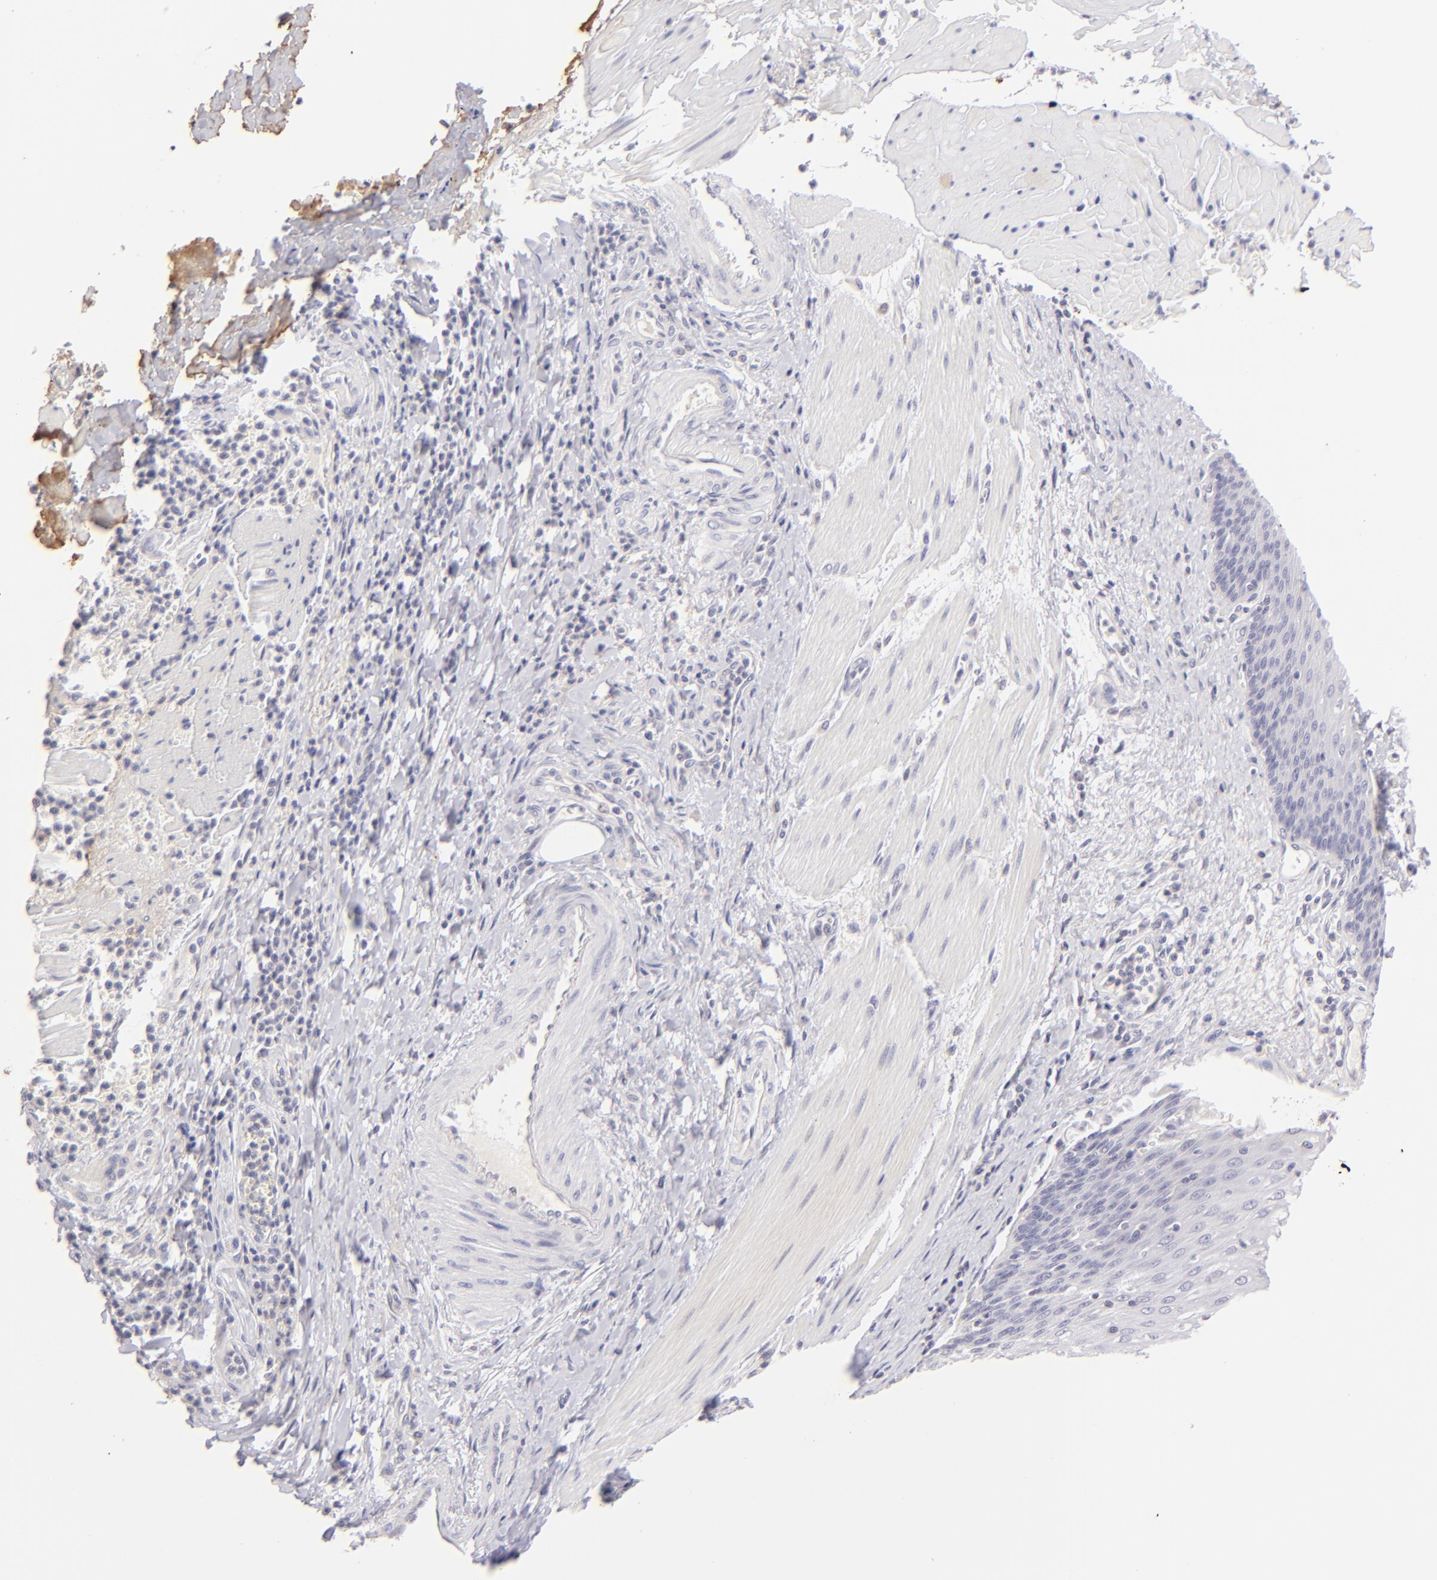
{"staining": {"intensity": "negative", "quantity": "none", "location": "none"}, "tissue": "esophagus", "cell_type": "Squamous epithelial cells", "image_type": "normal", "snomed": [{"axis": "morphology", "description": "Normal tissue, NOS"}, {"axis": "topography", "description": "Esophagus"}], "caption": "Histopathology image shows no significant protein positivity in squamous epithelial cells of unremarkable esophagus.", "gene": "MAGEA1", "patient": {"sex": "female", "age": 61}}